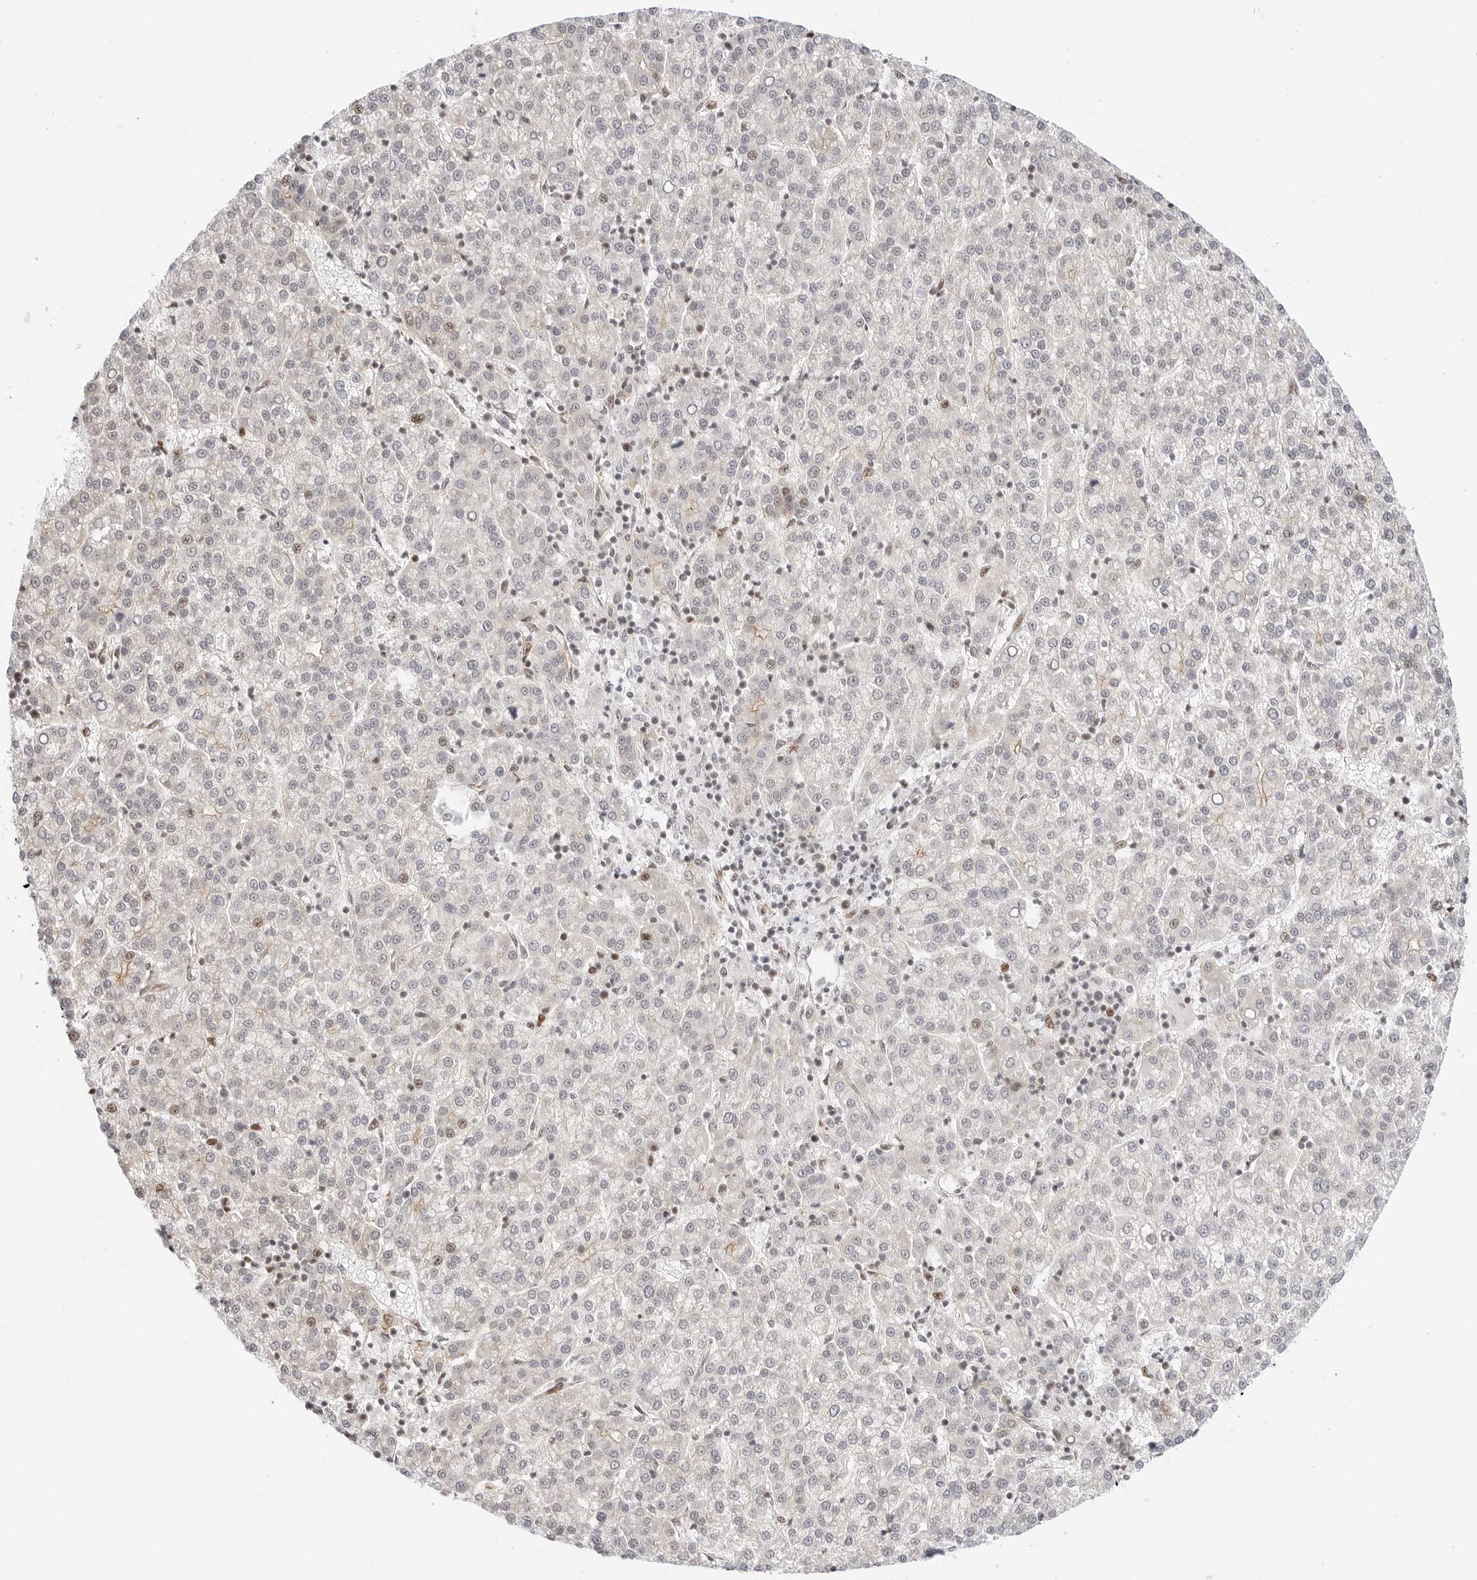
{"staining": {"intensity": "negative", "quantity": "none", "location": "none"}, "tissue": "liver cancer", "cell_type": "Tumor cells", "image_type": "cancer", "snomed": [{"axis": "morphology", "description": "Carcinoma, Hepatocellular, NOS"}, {"axis": "topography", "description": "Liver"}], "caption": "Liver hepatocellular carcinoma was stained to show a protein in brown. There is no significant expression in tumor cells.", "gene": "ZNF613", "patient": {"sex": "female", "age": 58}}